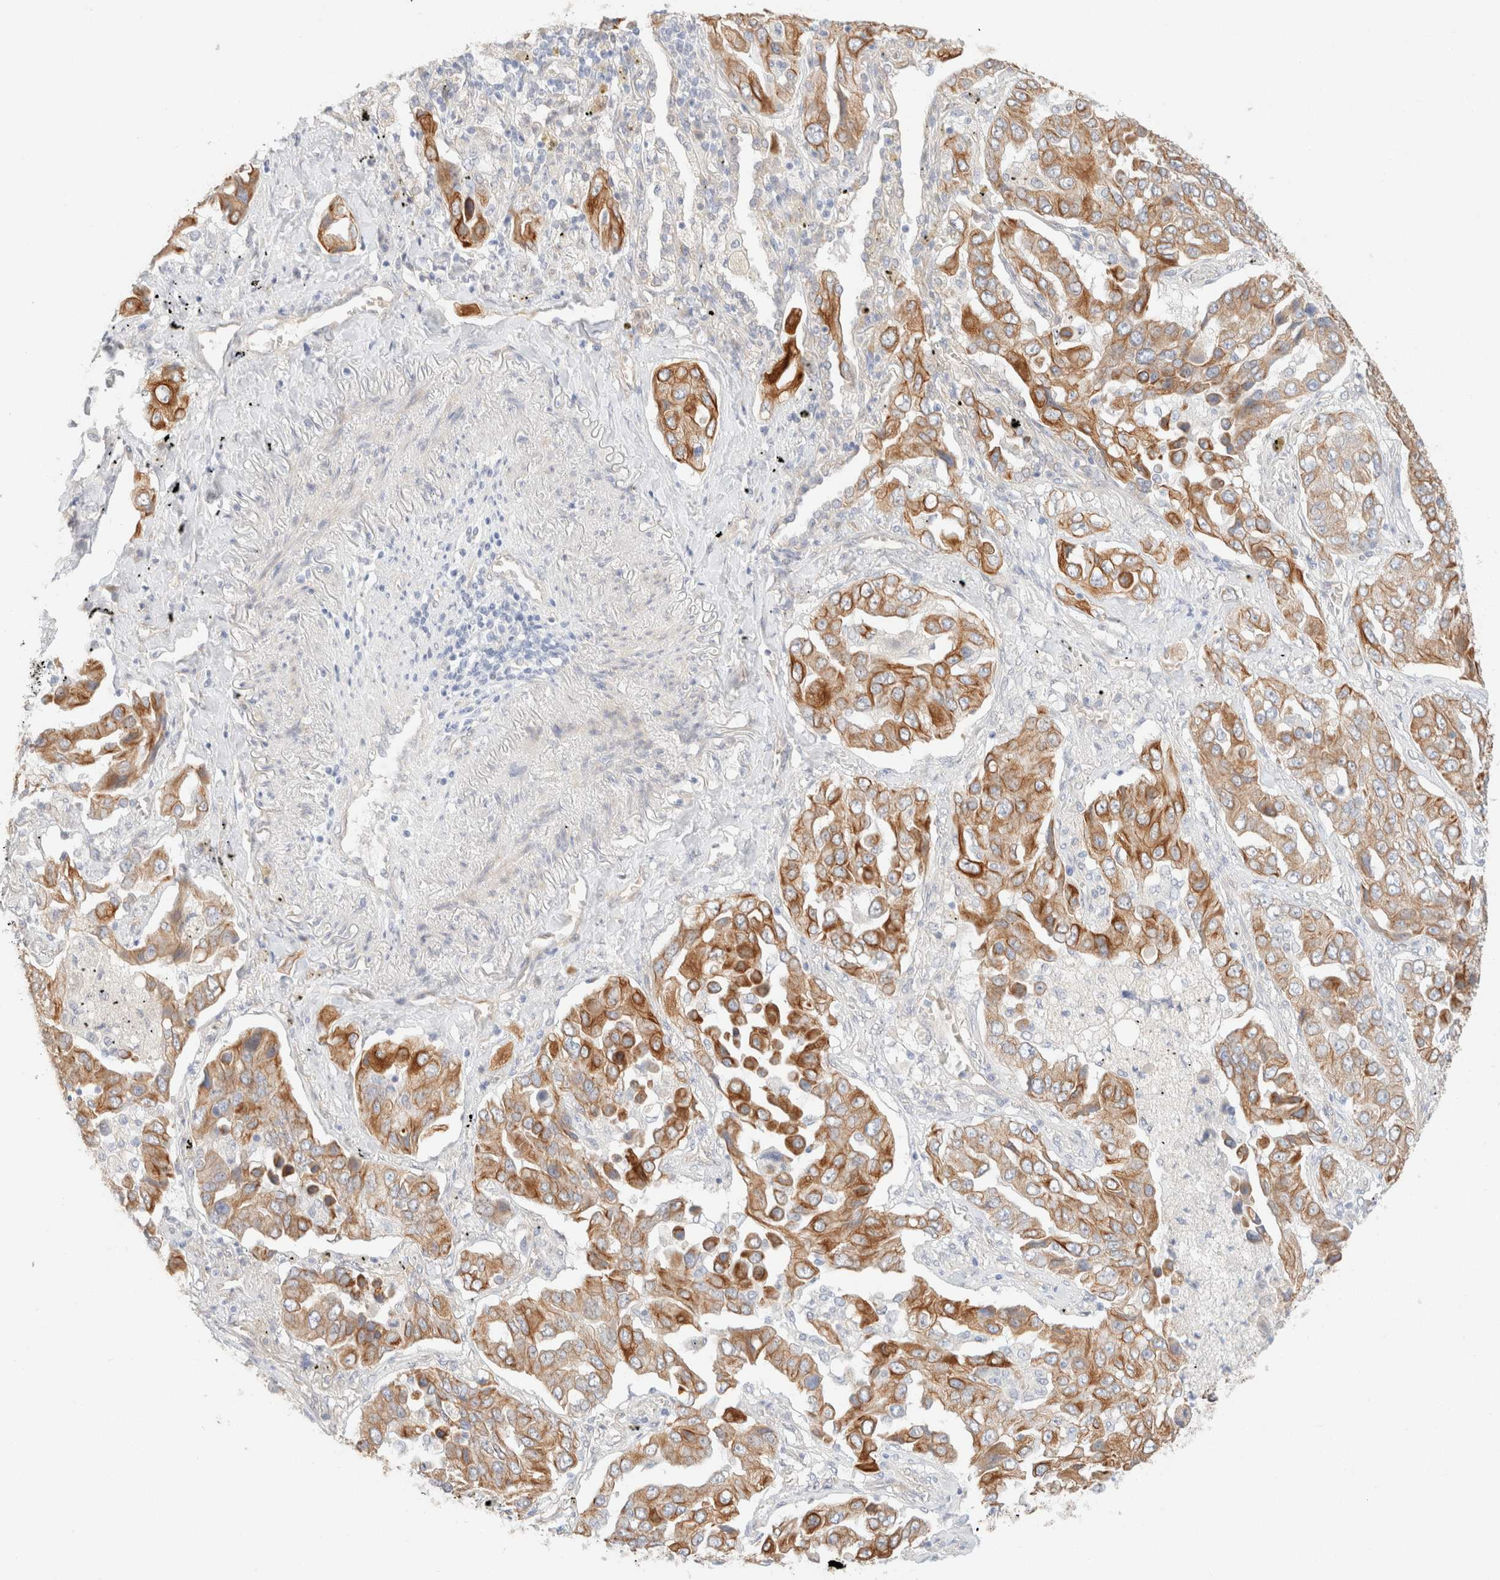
{"staining": {"intensity": "strong", "quantity": ">75%", "location": "cytoplasmic/membranous"}, "tissue": "lung cancer", "cell_type": "Tumor cells", "image_type": "cancer", "snomed": [{"axis": "morphology", "description": "Adenocarcinoma, NOS"}, {"axis": "topography", "description": "Lung"}], "caption": "Tumor cells show high levels of strong cytoplasmic/membranous staining in approximately >75% of cells in human lung cancer (adenocarcinoma). Using DAB (3,3'-diaminobenzidine) (brown) and hematoxylin (blue) stains, captured at high magnification using brightfield microscopy.", "gene": "CSNK1E", "patient": {"sex": "female", "age": 65}}